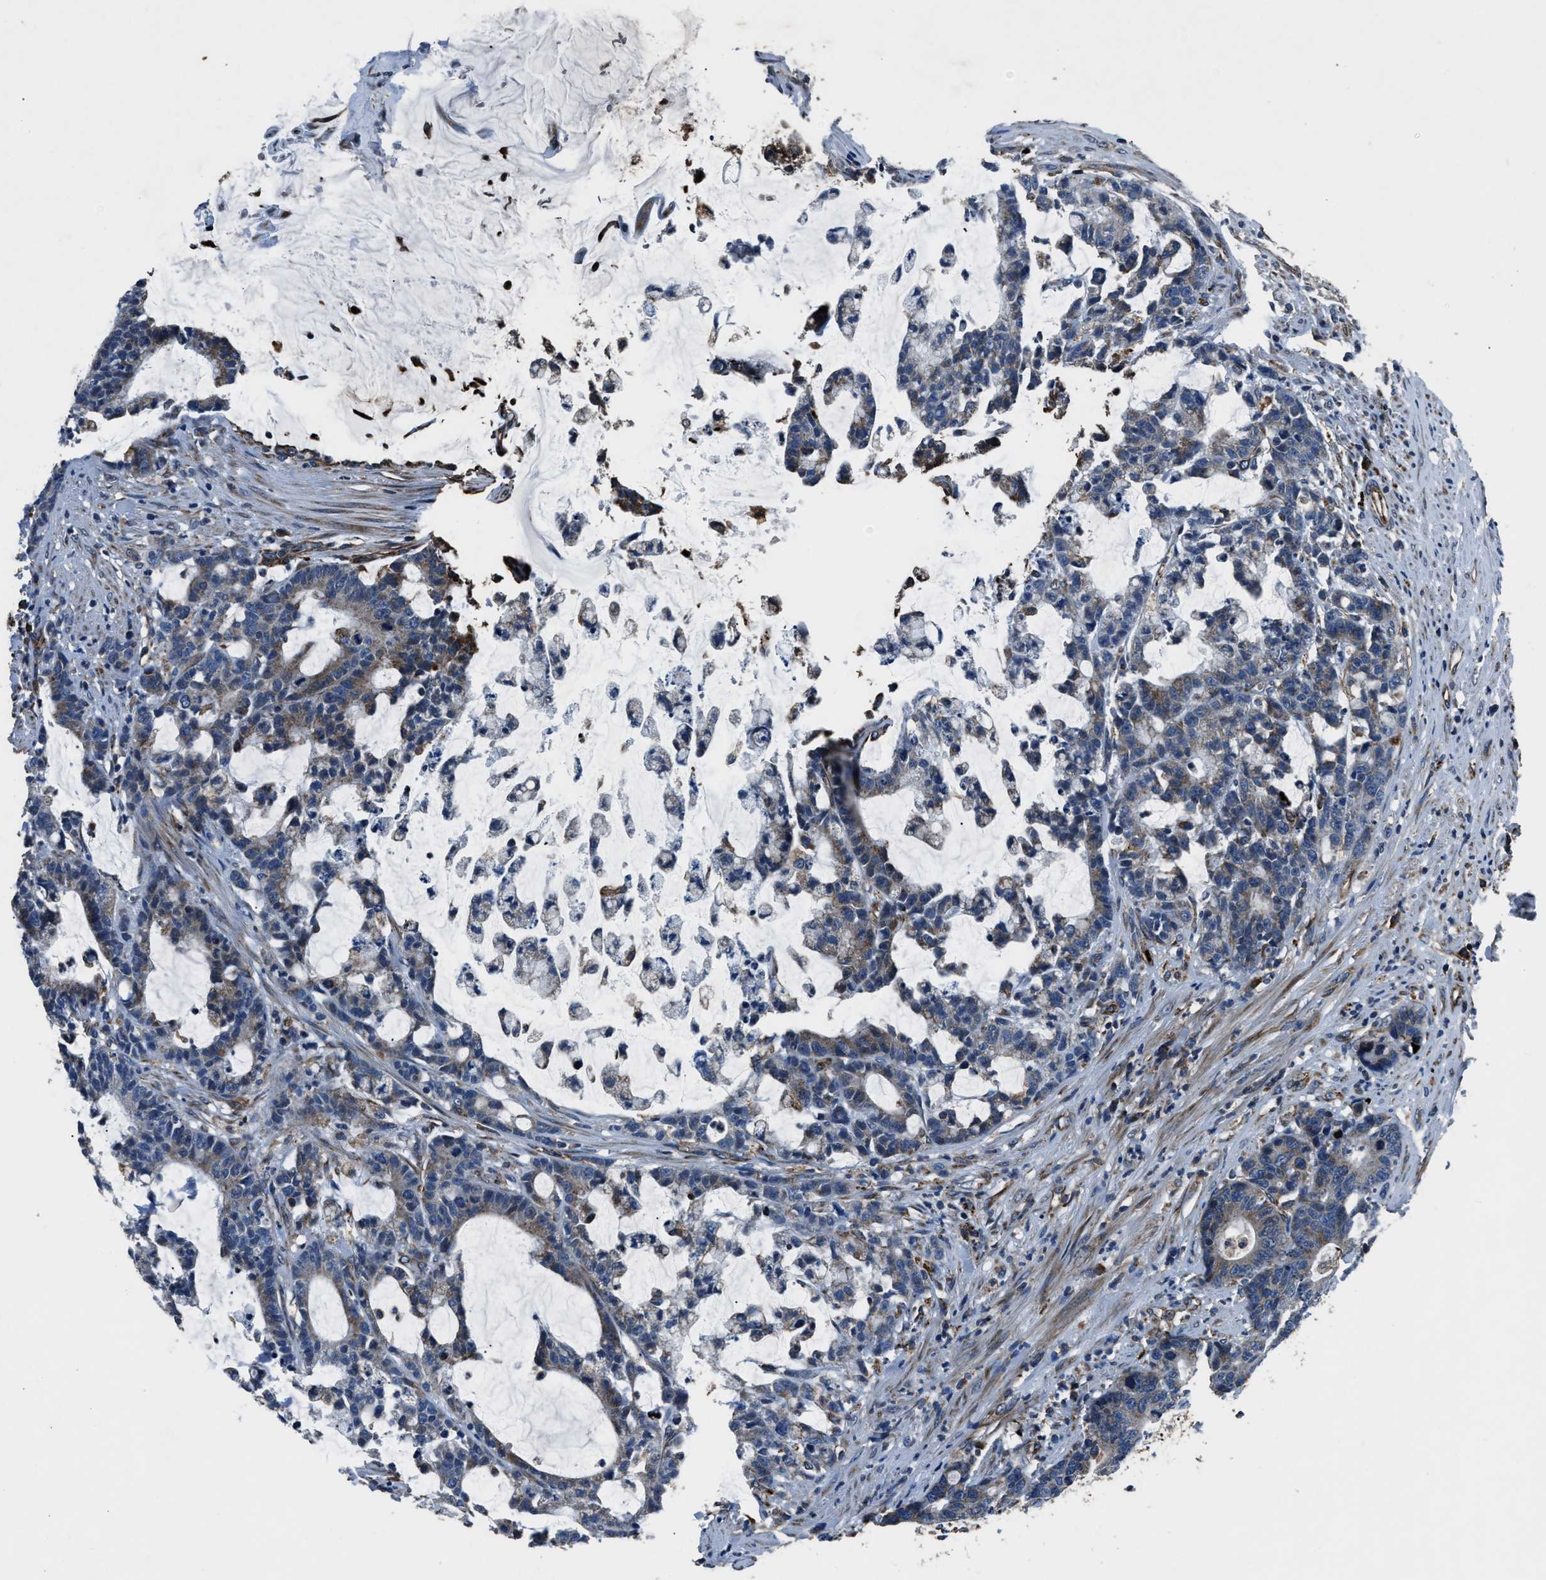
{"staining": {"intensity": "weak", "quantity": "25%-75%", "location": "cytoplasmic/membranous"}, "tissue": "colorectal cancer", "cell_type": "Tumor cells", "image_type": "cancer", "snomed": [{"axis": "morphology", "description": "Adenocarcinoma, NOS"}, {"axis": "topography", "description": "Colon"}], "caption": "Human colorectal cancer stained with a brown dye displays weak cytoplasmic/membranous positive positivity in approximately 25%-75% of tumor cells.", "gene": "OGDH", "patient": {"sex": "female", "age": 84}}